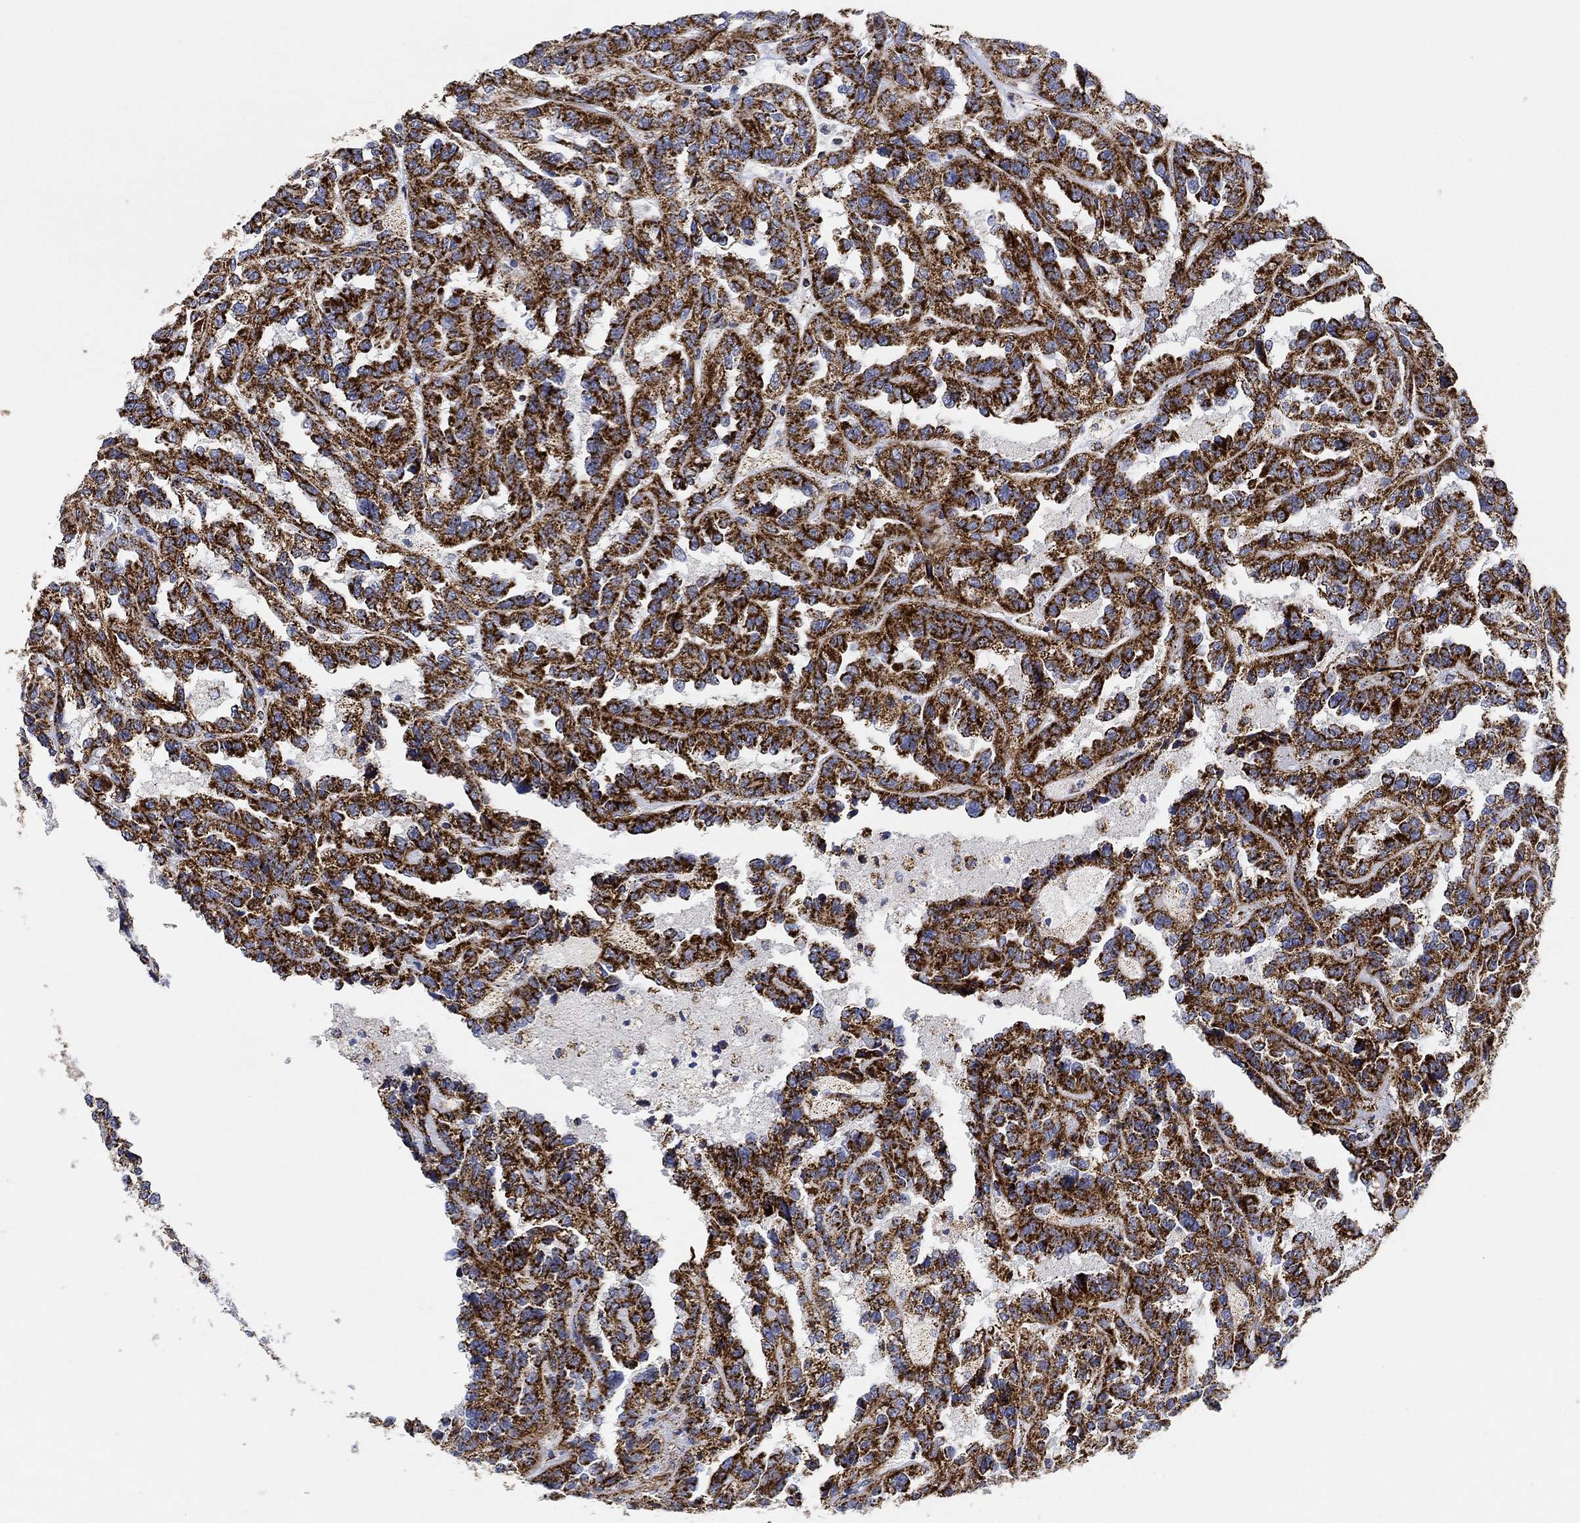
{"staining": {"intensity": "strong", "quantity": ">75%", "location": "cytoplasmic/membranous"}, "tissue": "renal cancer", "cell_type": "Tumor cells", "image_type": "cancer", "snomed": [{"axis": "morphology", "description": "Adenocarcinoma, NOS"}, {"axis": "topography", "description": "Kidney"}], "caption": "Immunohistochemical staining of human adenocarcinoma (renal) displays strong cytoplasmic/membranous protein staining in approximately >75% of tumor cells.", "gene": "NDUFS3", "patient": {"sex": "male", "age": 79}}